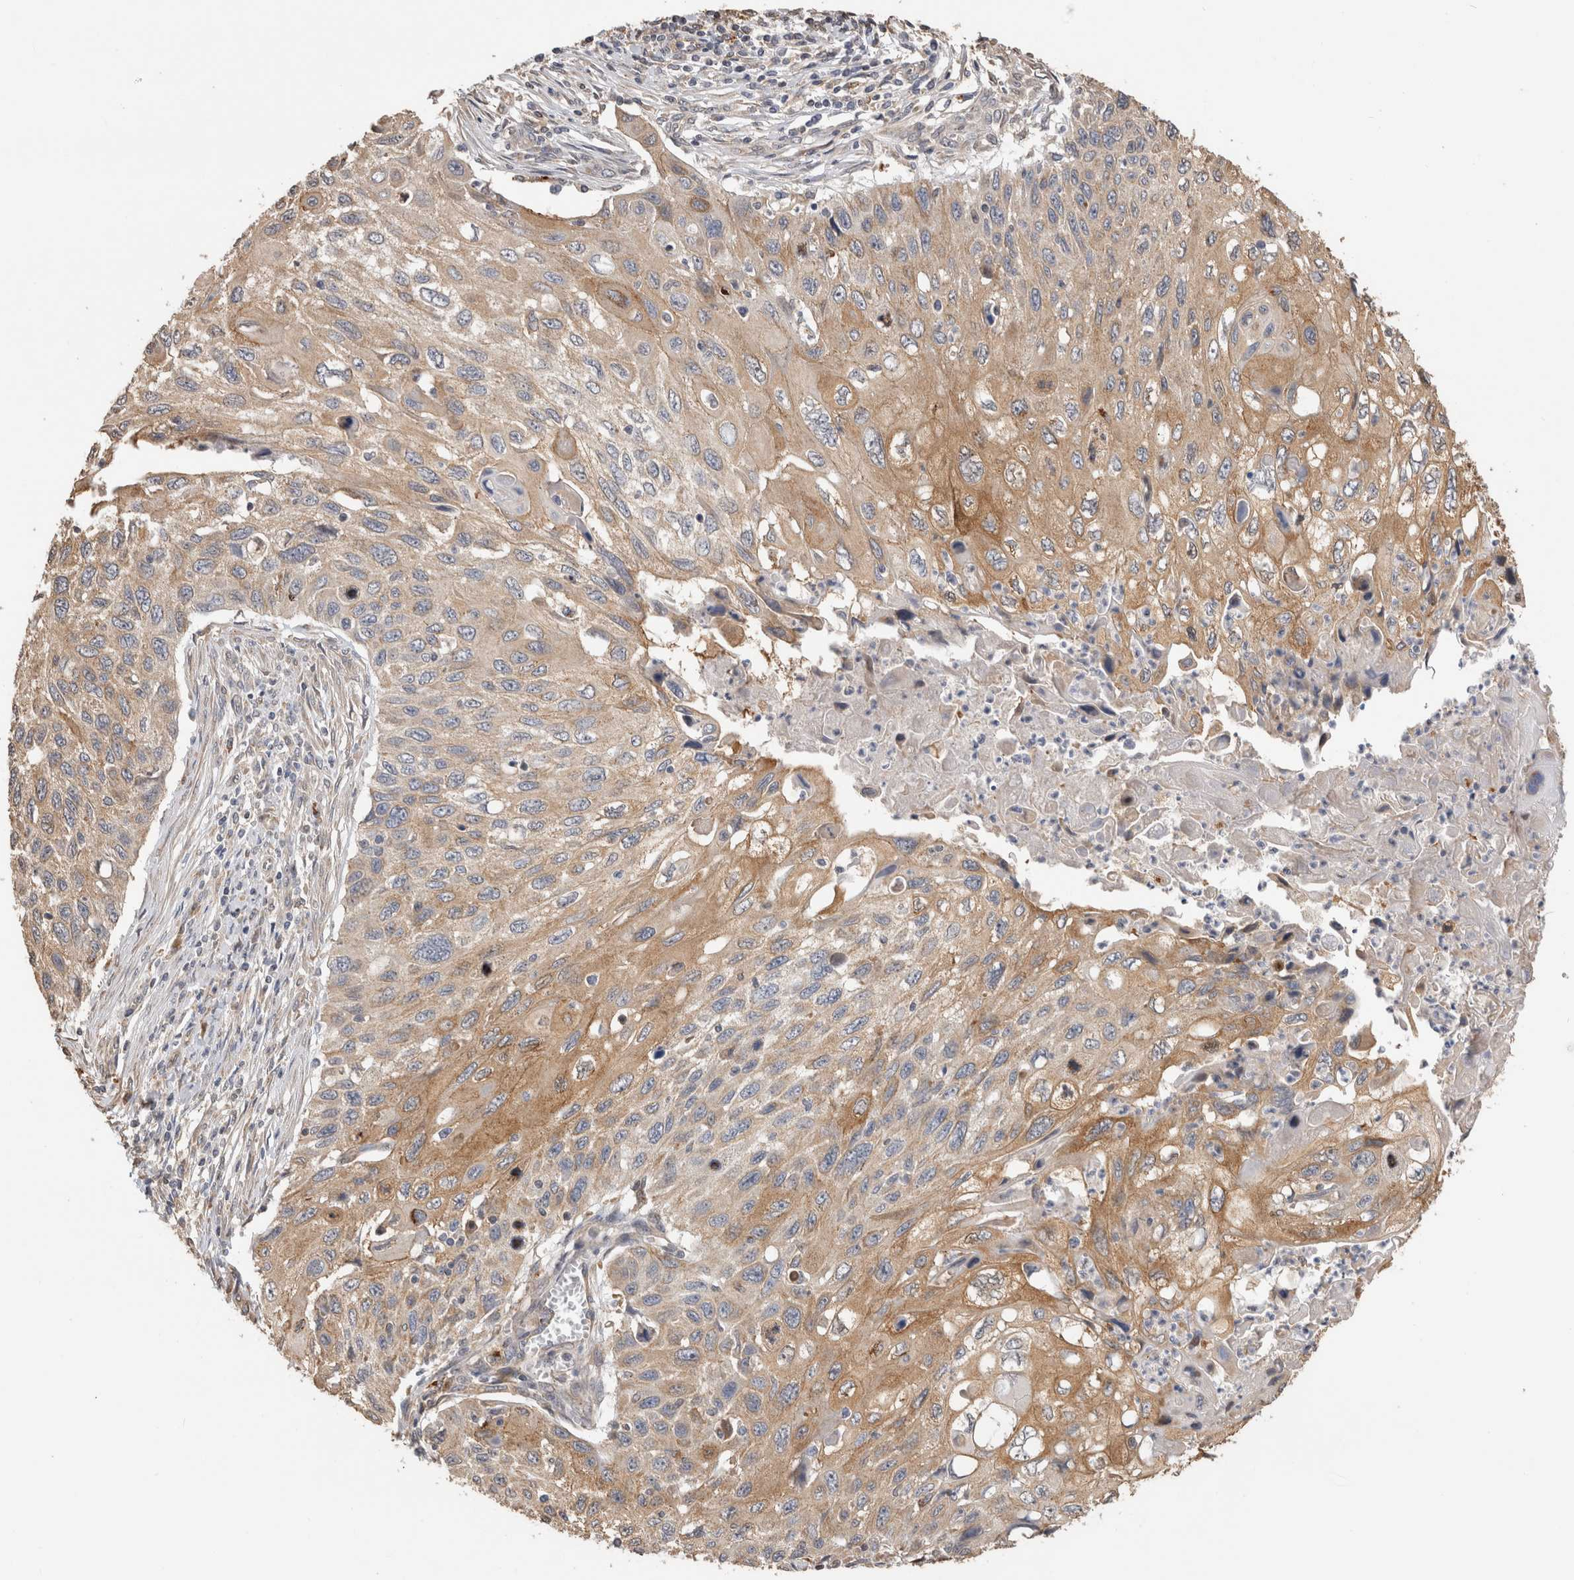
{"staining": {"intensity": "moderate", "quantity": ">75%", "location": "cytoplasmic/membranous"}, "tissue": "cervical cancer", "cell_type": "Tumor cells", "image_type": "cancer", "snomed": [{"axis": "morphology", "description": "Squamous cell carcinoma, NOS"}, {"axis": "topography", "description": "Cervix"}], "caption": "Protein staining demonstrates moderate cytoplasmic/membranous positivity in about >75% of tumor cells in cervical cancer (squamous cell carcinoma).", "gene": "CLIP1", "patient": {"sex": "female", "age": 70}}